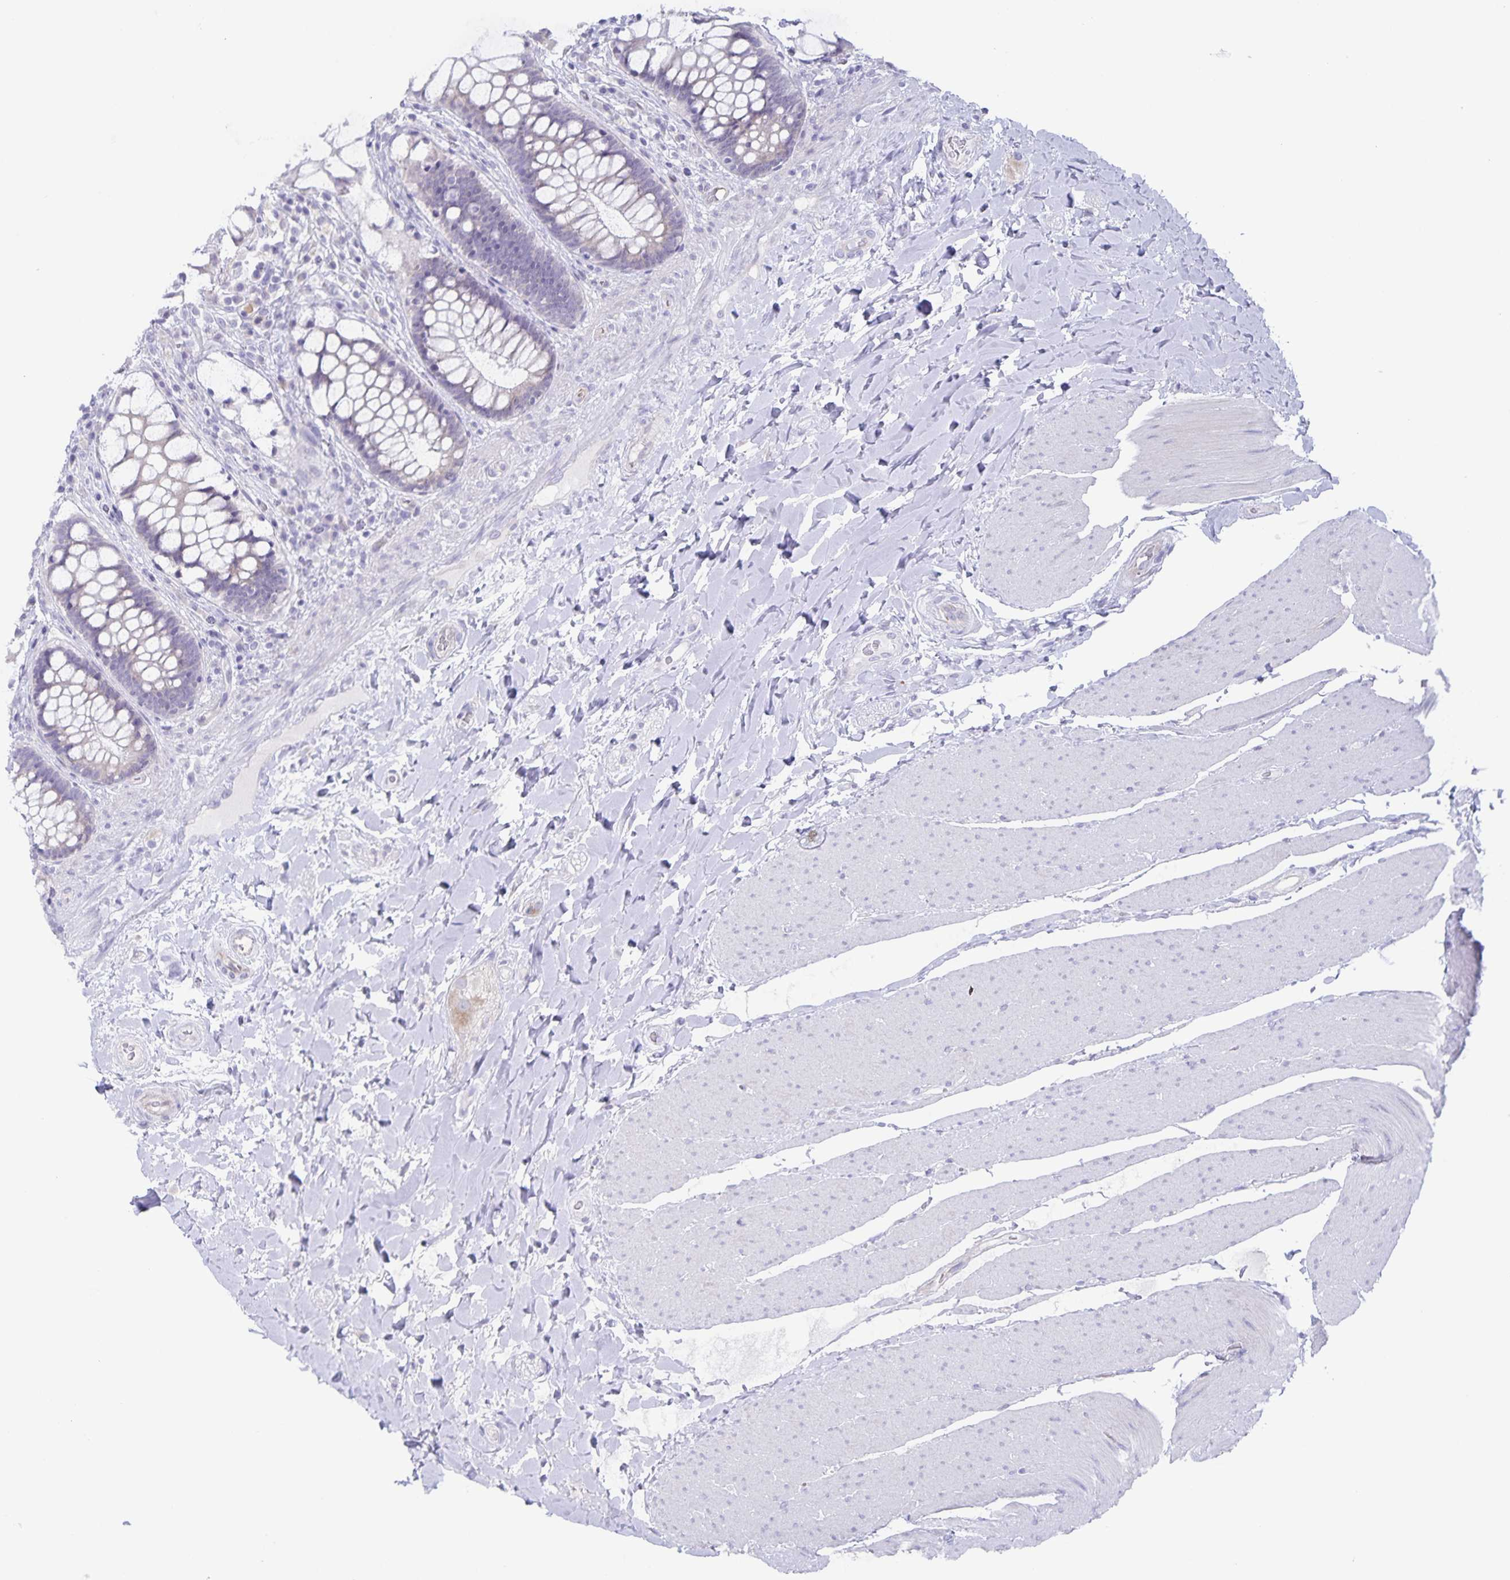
{"staining": {"intensity": "weak", "quantity": "25%-75%", "location": "cytoplasmic/membranous"}, "tissue": "rectum", "cell_type": "Glandular cells", "image_type": "normal", "snomed": [{"axis": "morphology", "description": "Normal tissue, NOS"}, {"axis": "topography", "description": "Rectum"}], "caption": "IHC of unremarkable rectum exhibits low levels of weak cytoplasmic/membranous positivity in about 25%-75% of glandular cells.", "gene": "AQP4", "patient": {"sex": "female", "age": 58}}